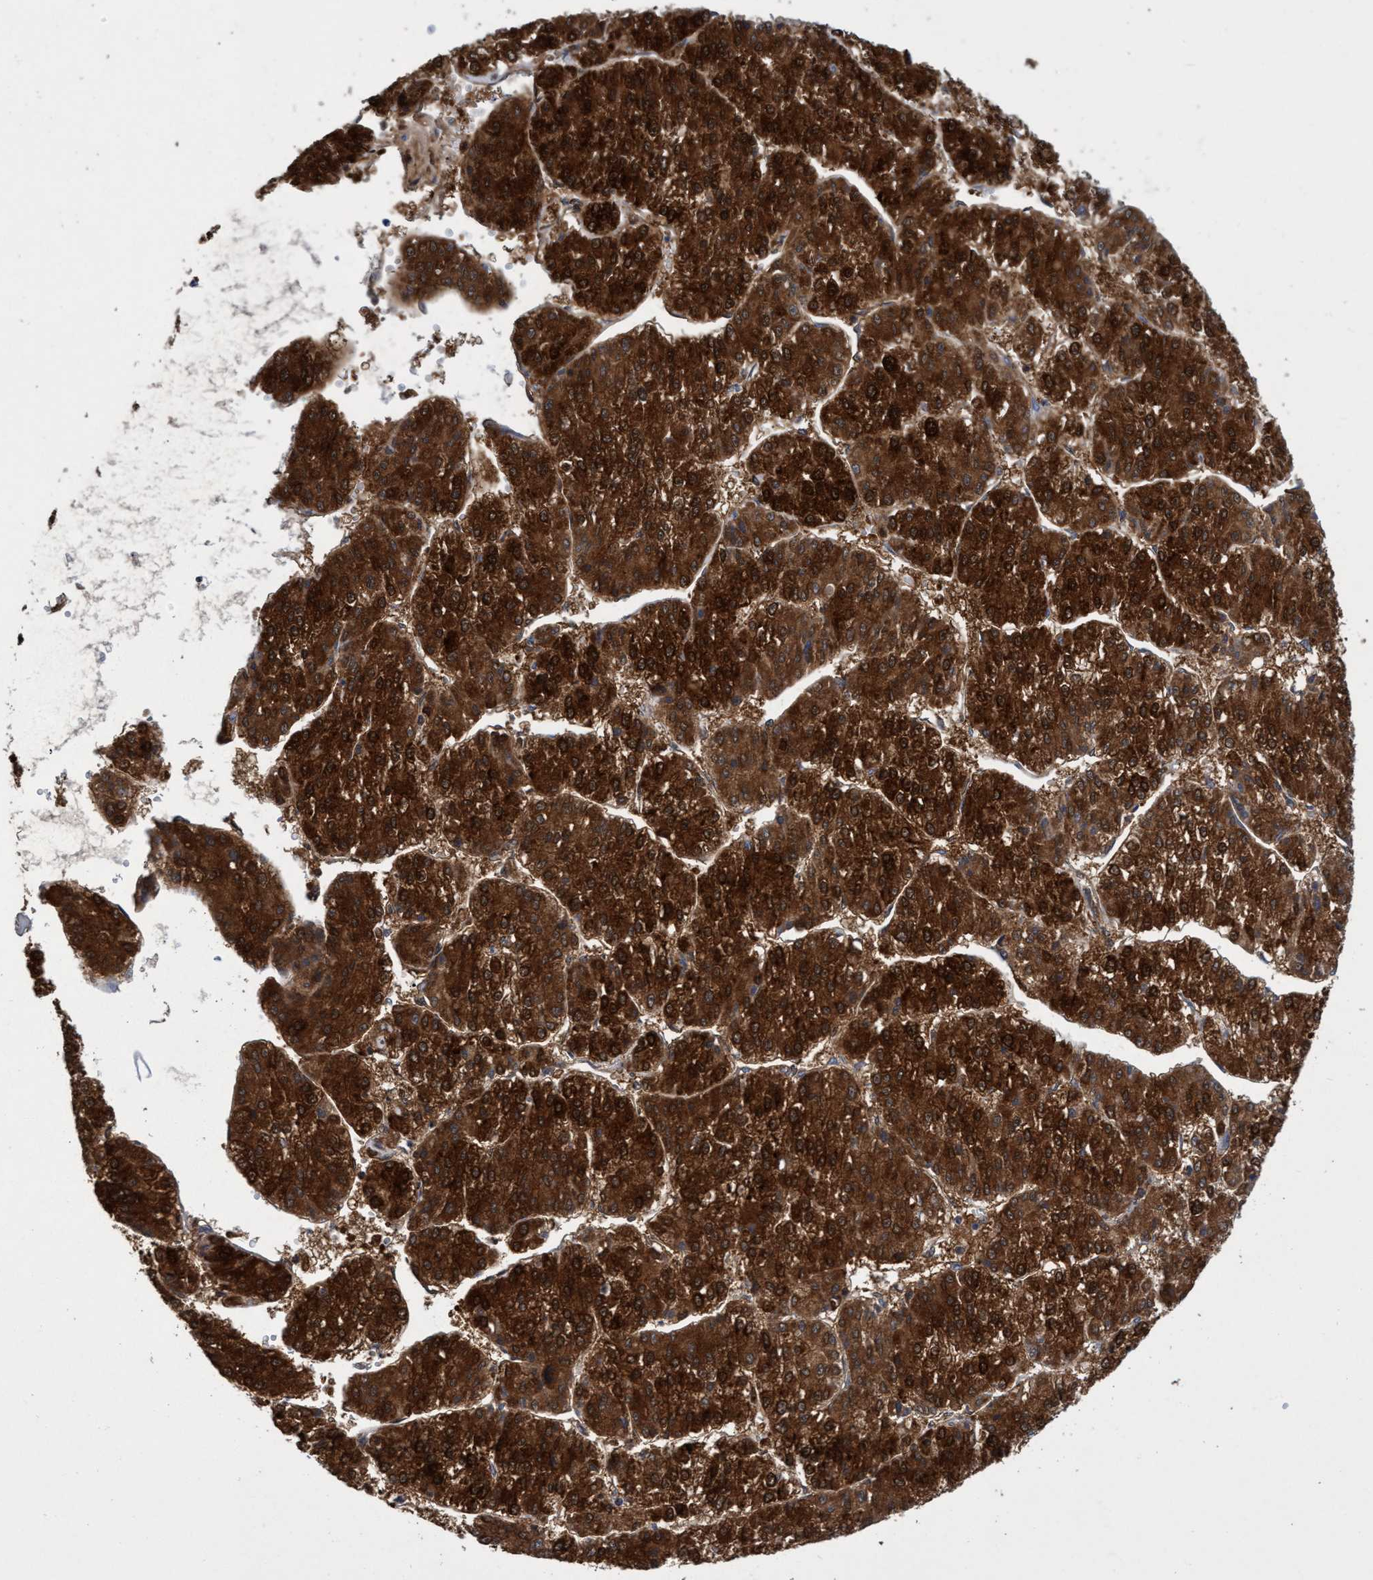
{"staining": {"intensity": "strong", "quantity": ">75%", "location": "cytoplasmic/membranous,nuclear"}, "tissue": "liver cancer", "cell_type": "Tumor cells", "image_type": "cancer", "snomed": [{"axis": "morphology", "description": "Carcinoma, Hepatocellular, NOS"}, {"axis": "topography", "description": "Liver"}], "caption": "Protein positivity by IHC exhibits strong cytoplasmic/membranous and nuclear staining in approximately >75% of tumor cells in liver cancer. (DAB IHC, brown staining for protein, blue staining for nuclei).", "gene": "PNPO", "patient": {"sex": "female", "age": 73}}